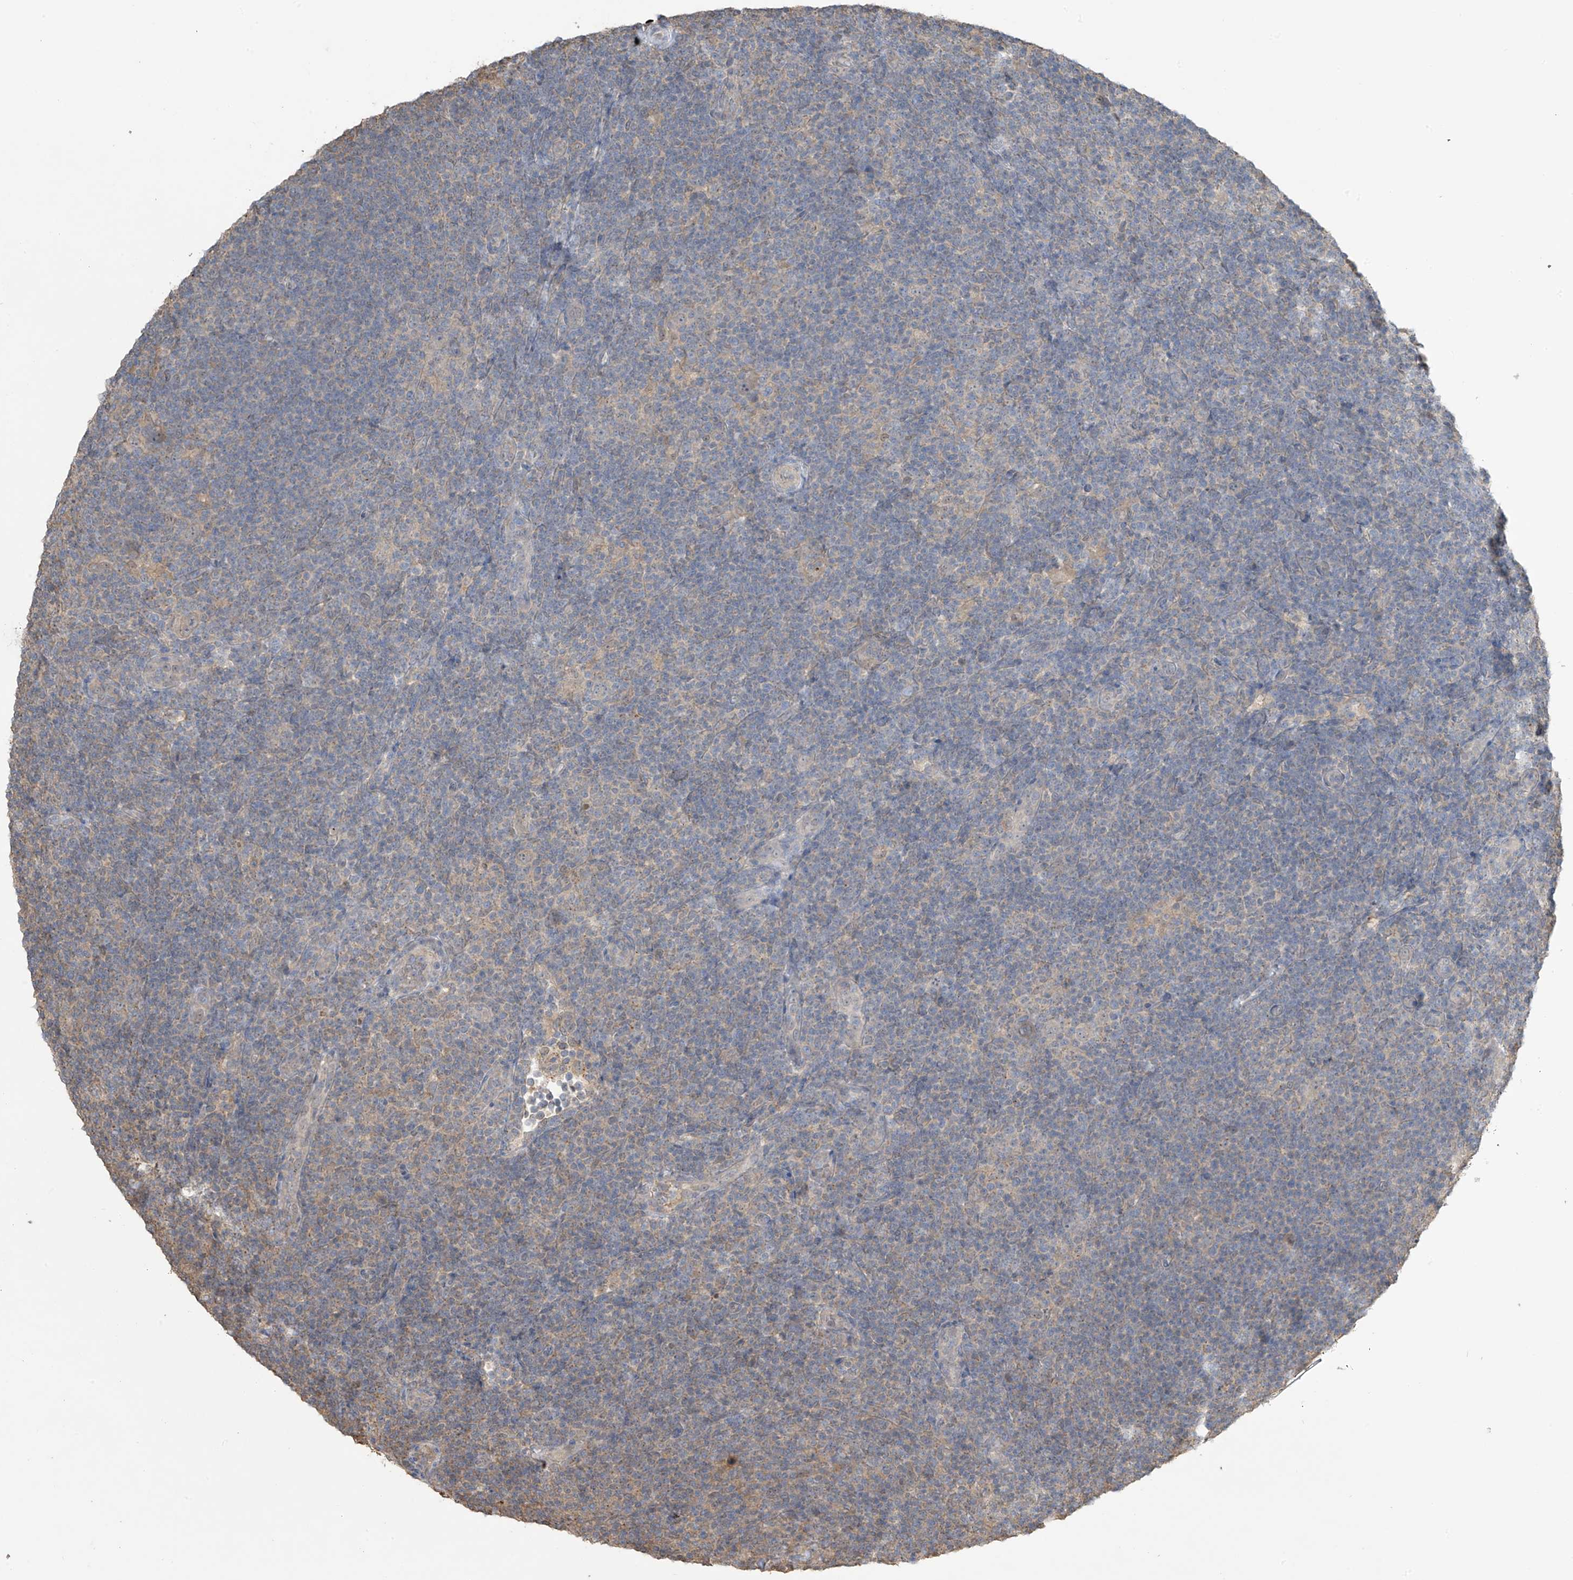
{"staining": {"intensity": "negative", "quantity": "none", "location": "none"}, "tissue": "lymphoma", "cell_type": "Tumor cells", "image_type": "cancer", "snomed": [{"axis": "morphology", "description": "Hodgkin's disease, NOS"}, {"axis": "topography", "description": "Lymph node"}], "caption": "Immunohistochemistry (IHC) micrograph of human Hodgkin's disease stained for a protein (brown), which demonstrates no positivity in tumor cells.", "gene": "SLFN14", "patient": {"sex": "female", "age": 57}}